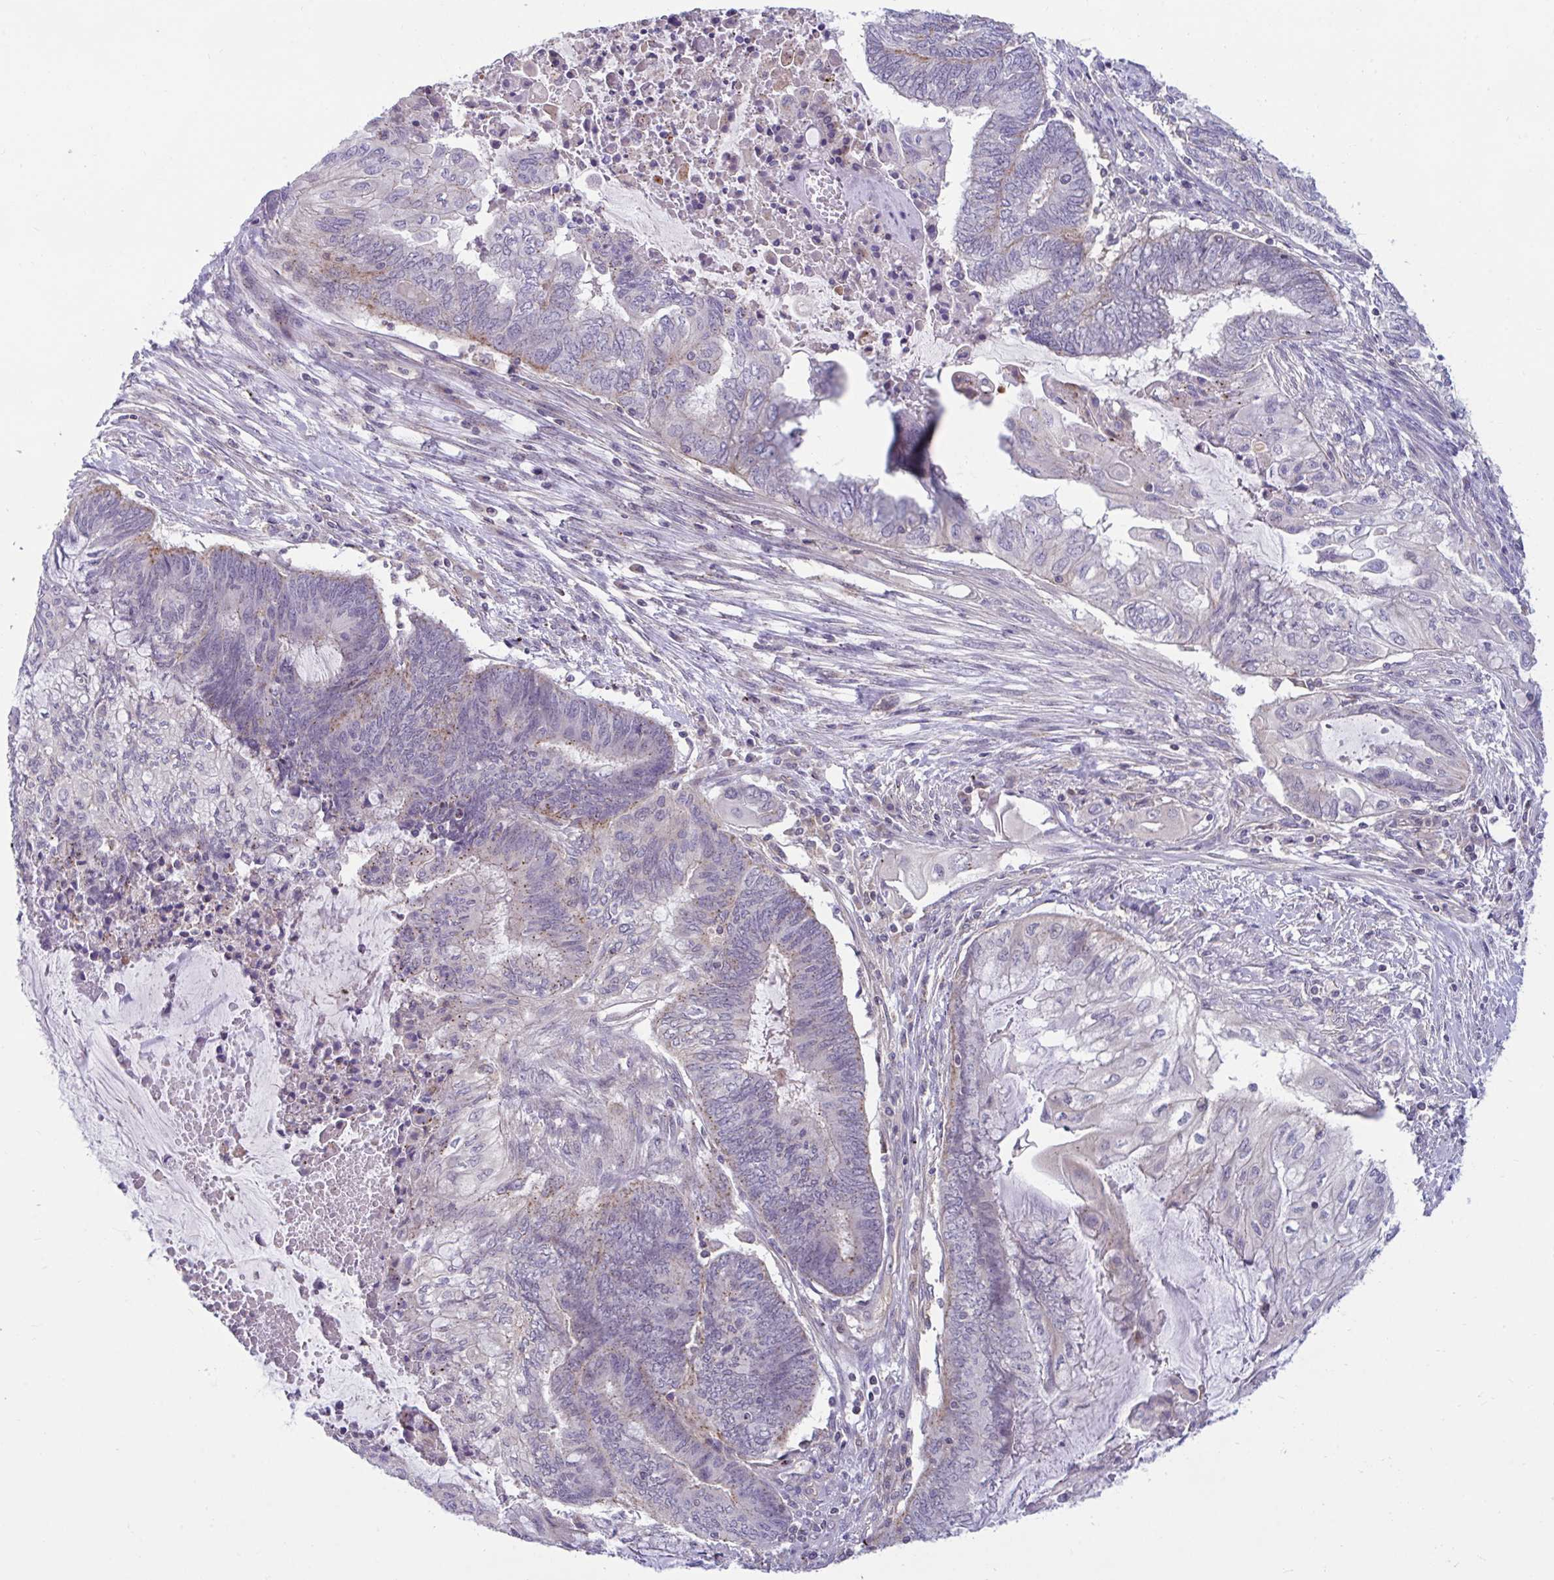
{"staining": {"intensity": "weak", "quantity": "25%-75%", "location": "cytoplasmic/membranous"}, "tissue": "endometrial cancer", "cell_type": "Tumor cells", "image_type": "cancer", "snomed": [{"axis": "morphology", "description": "Adenocarcinoma, NOS"}, {"axis": "topography", "description": "Uterus"}, {"axis": "topography", "description": "Endometrium"}], "caption": "Immunohistochemistry (IHC) image of human endometrial cancer stained for a protein (brown), which reveals low levels of weak cytoplasmic/membranous positivity in about 25%-75% of tumor cells.", "gene": "IST1", "patient": {"sex": "female", "age": 70}}